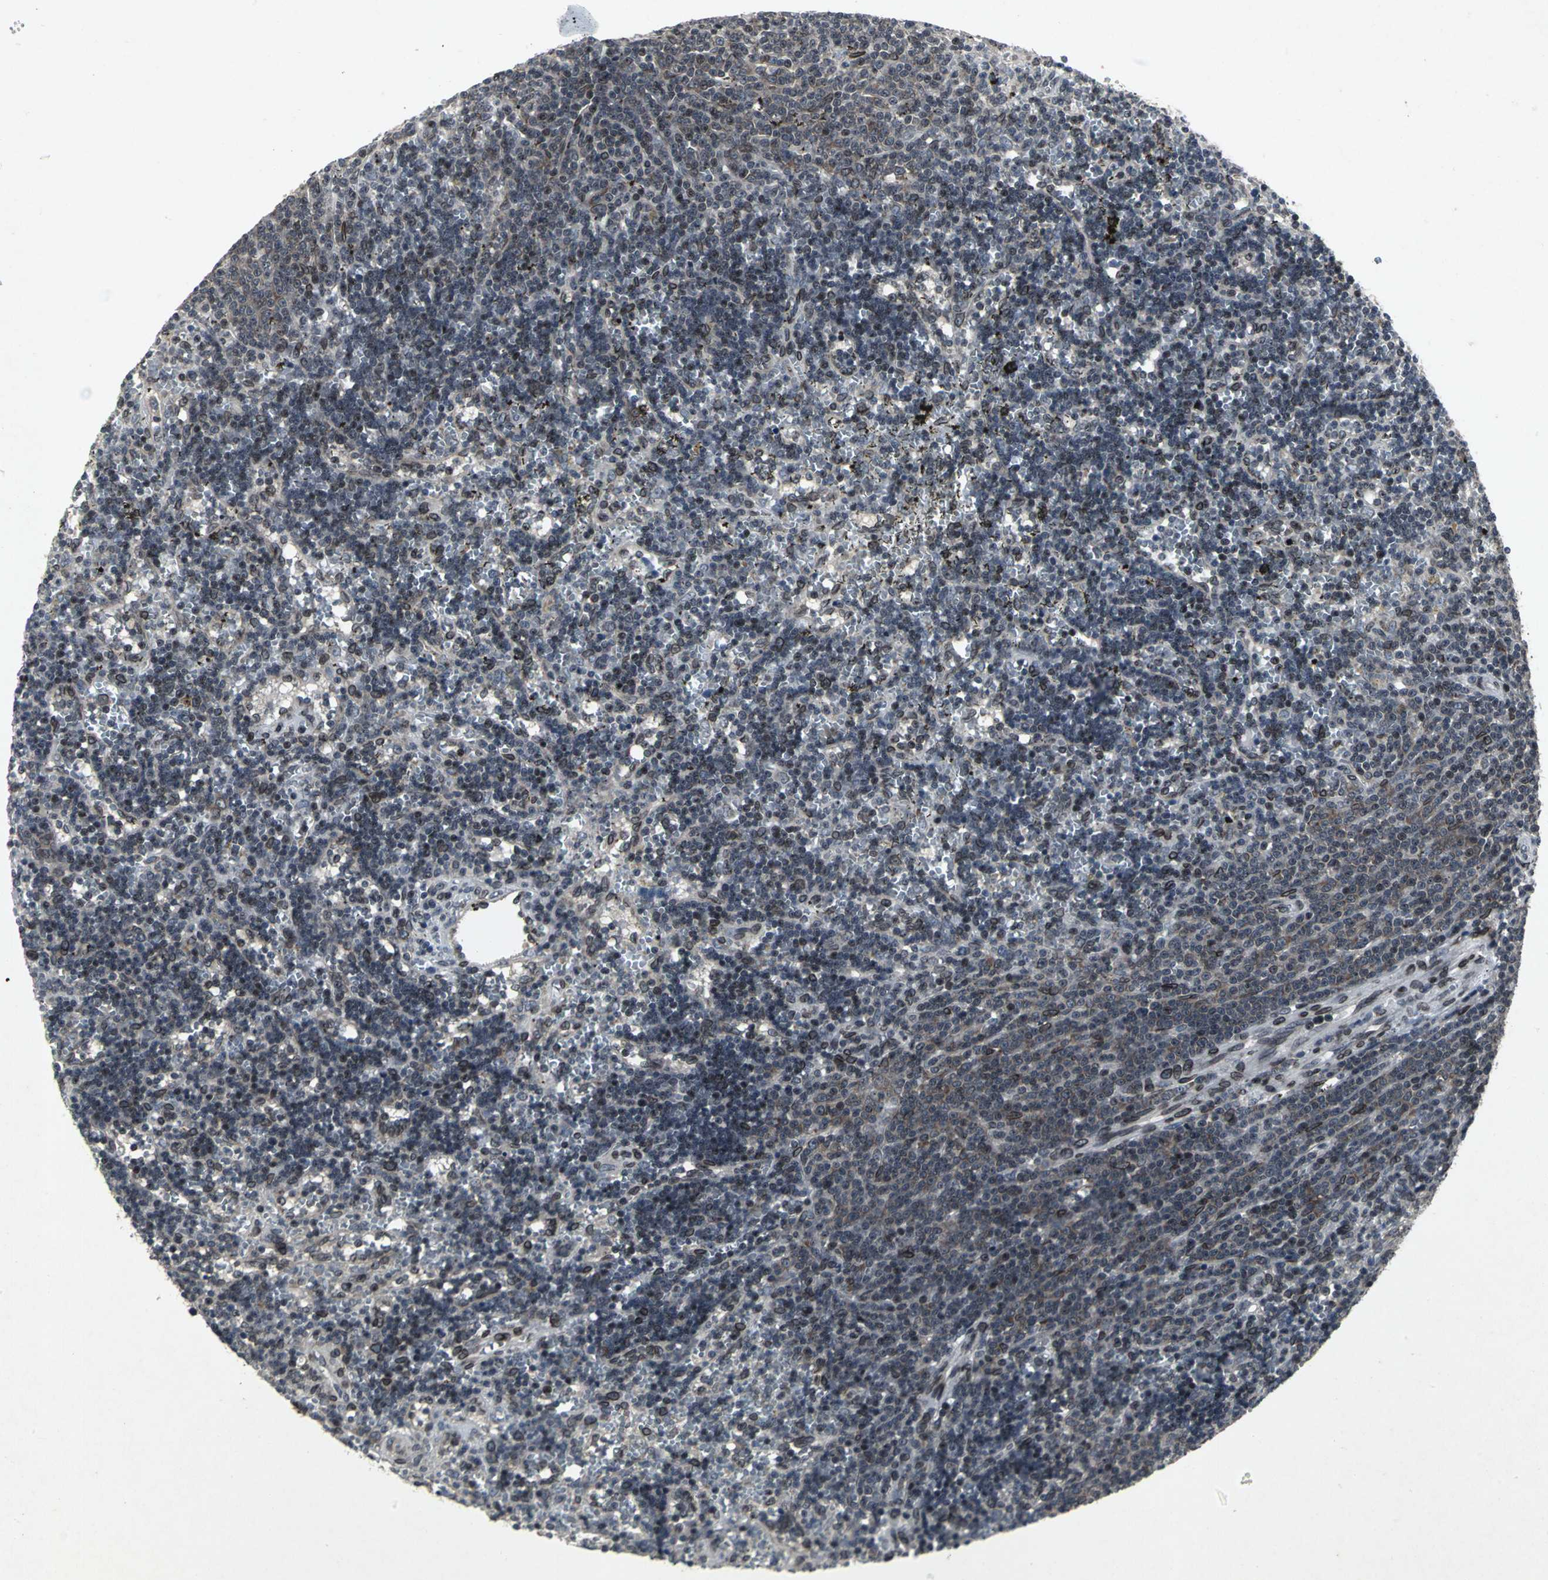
{"staining": {"intensity": "negative", "quantity": "none", "location": "none"}, "tissue": "lymphoma", "cell_type": "Tumor cells", "image_type": "cancer", "snomed": [{"axis": "morphology", "description": "Malignant lymphoma, non-Hodgkin's type, Low grade"}, {"axis": "topography", "description": "Spleen"}], "caption": "The immunohistochemistry histopathology image has no significant staining in tumor cells of lymphoma tissue.", "gene": "SH2B3", "patient": {"sex": "male", "age": 60}}